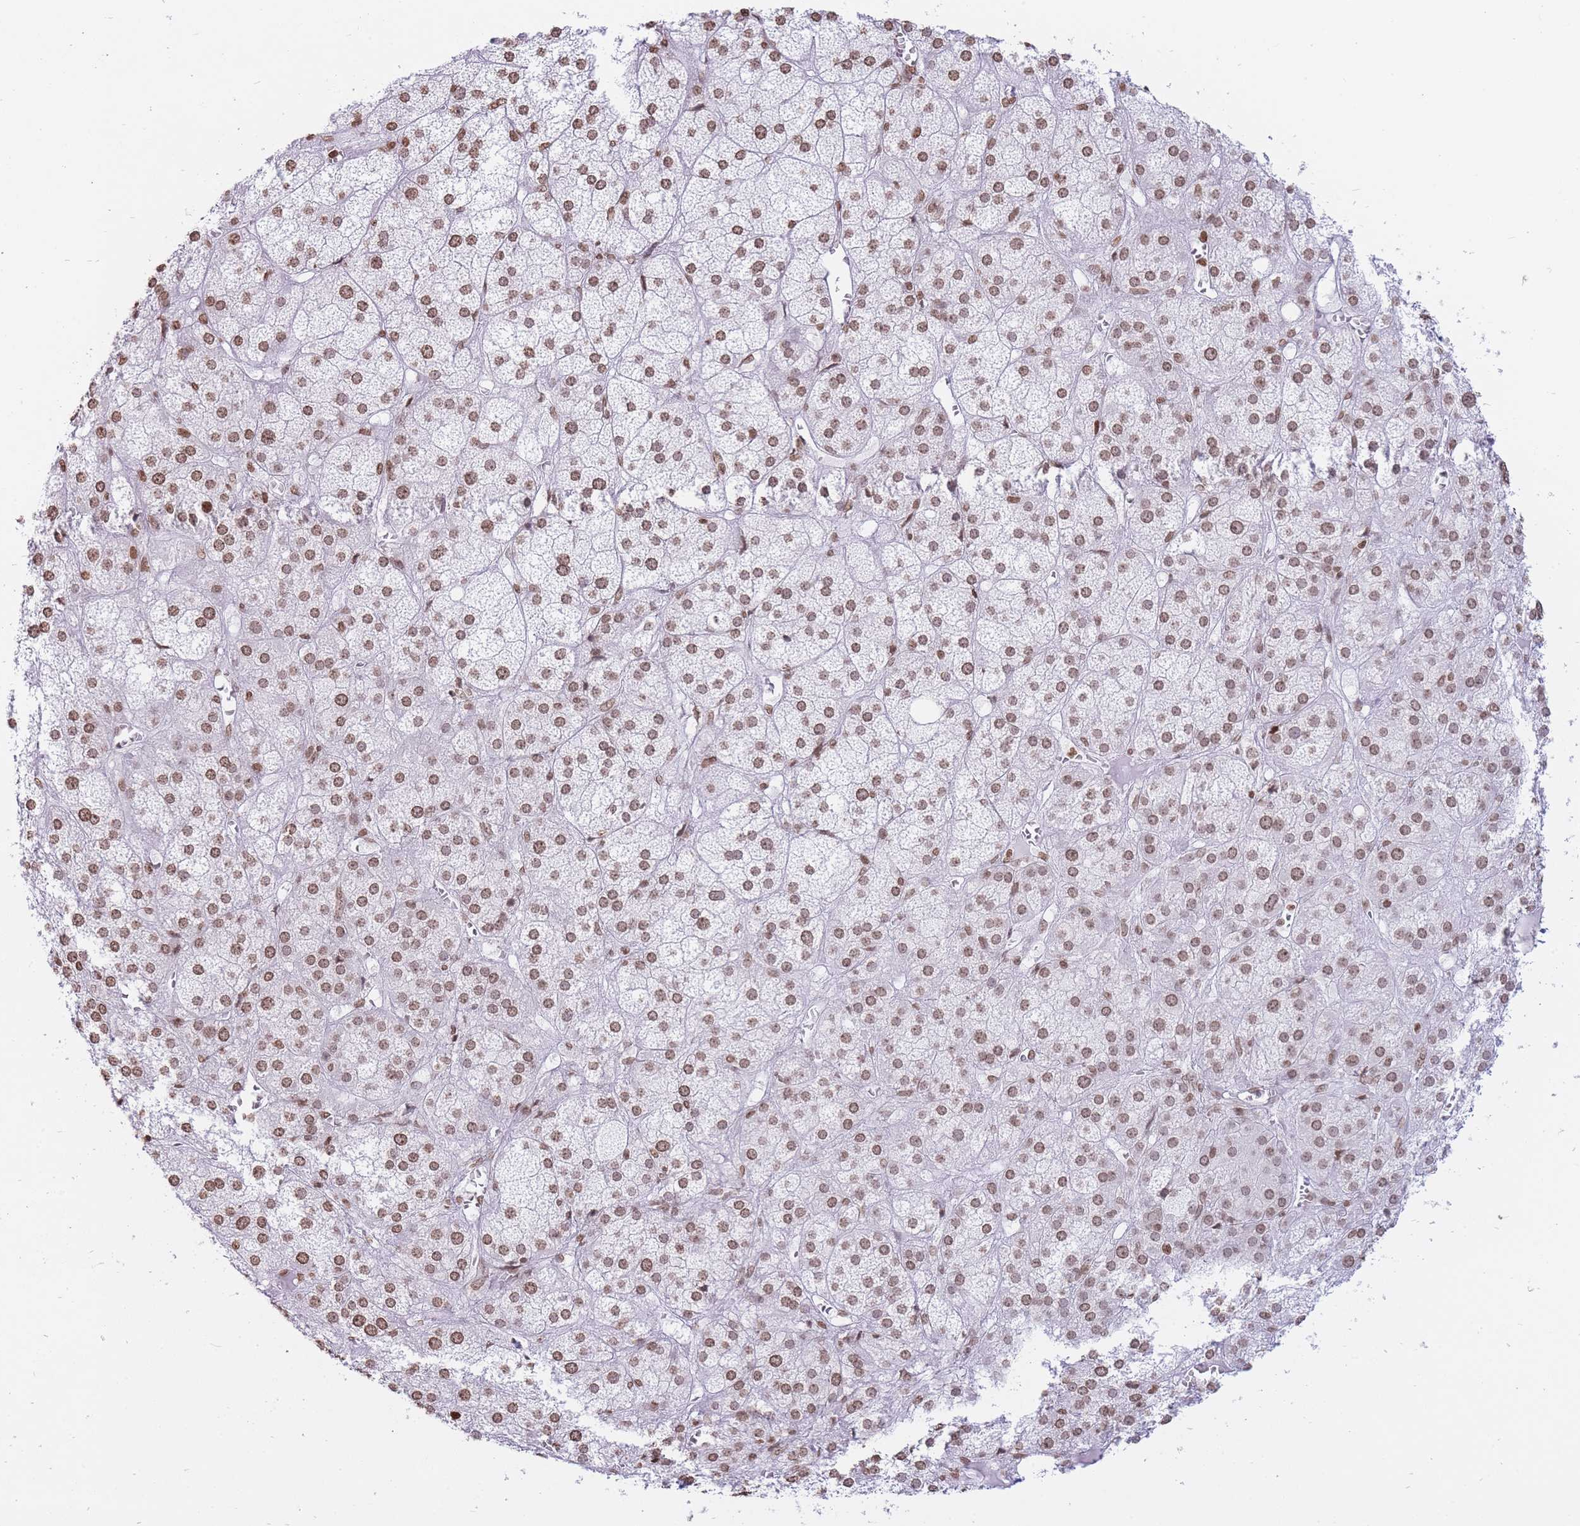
{"staining": {"intensity": "moderate", "quantity": ">75%", "location": "nuclear"}, "tissue": "adrenal gland", "cell_type": "Glandular cells", "image_type": "normal", "snomed": [{"axis": "morphology", "description": "Normal tissue, NOS"}, {"axis": "topography", "description": "Adrenal gland"}], "caption": "This photomicrograph reveals immunohistochemistry staining of normal adrenal gland, with medium moderate nuclear positivity in about >75% of glandular cells.", "gene": "SHISAL1", "patient": {"sex": "female", "age": 61}}